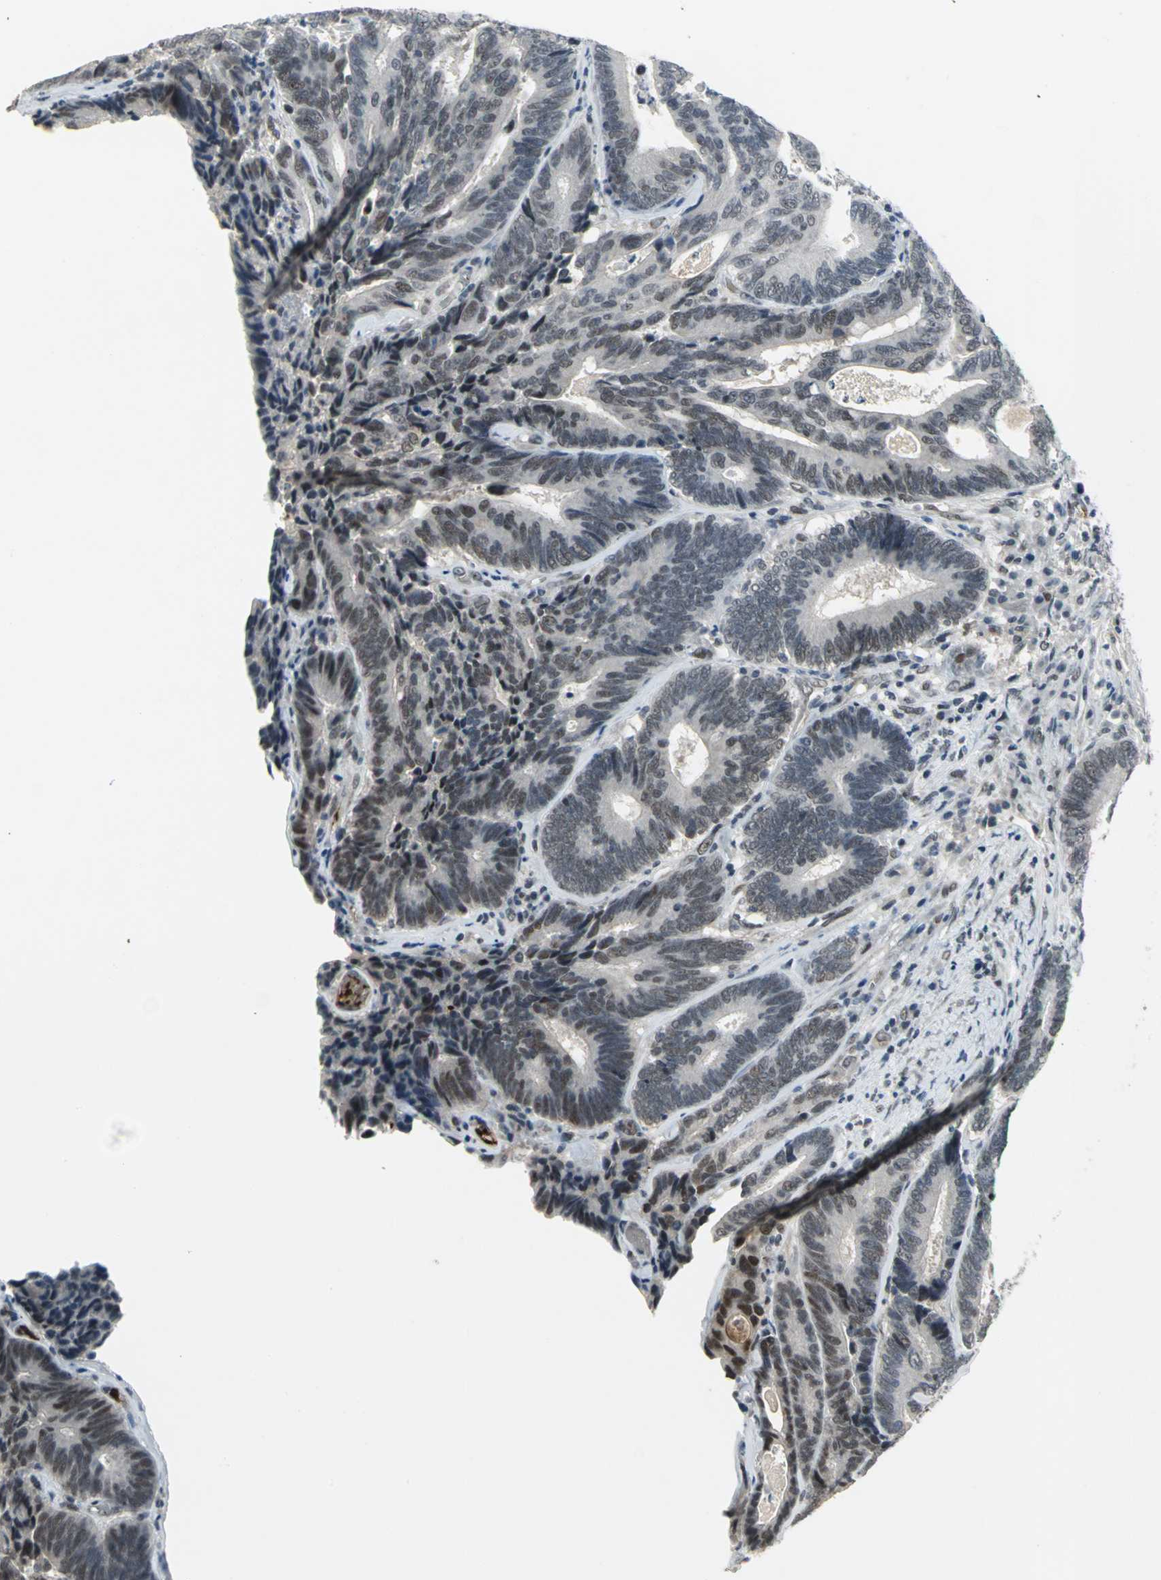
{"staining": {"intensity": "moderate", "quantity": ">75%", "location": "nuclear"}, "tissue": "colorectal cancer", "cell_type": "Tumor cells", "image_type": "cancer", "snomed": [{"axis": "morphology", "description": "Adenocarcinoma, NOS"}, {"axis": "topography", "description": "Colon"}], "caption": "IHC of colorectal cancer (adenocarcinoma) shows medium levels of moderate nuclear positivity in approximately >75% of tumor cells. The staining is performed using DAB (3,3'-diaminobenzidine) brown chromogen to label protein expression. The nuclei are counter-stained blue using hematoxylin.", "gene": "GLI3", "patient": {"sex": "female", "age": 78}}